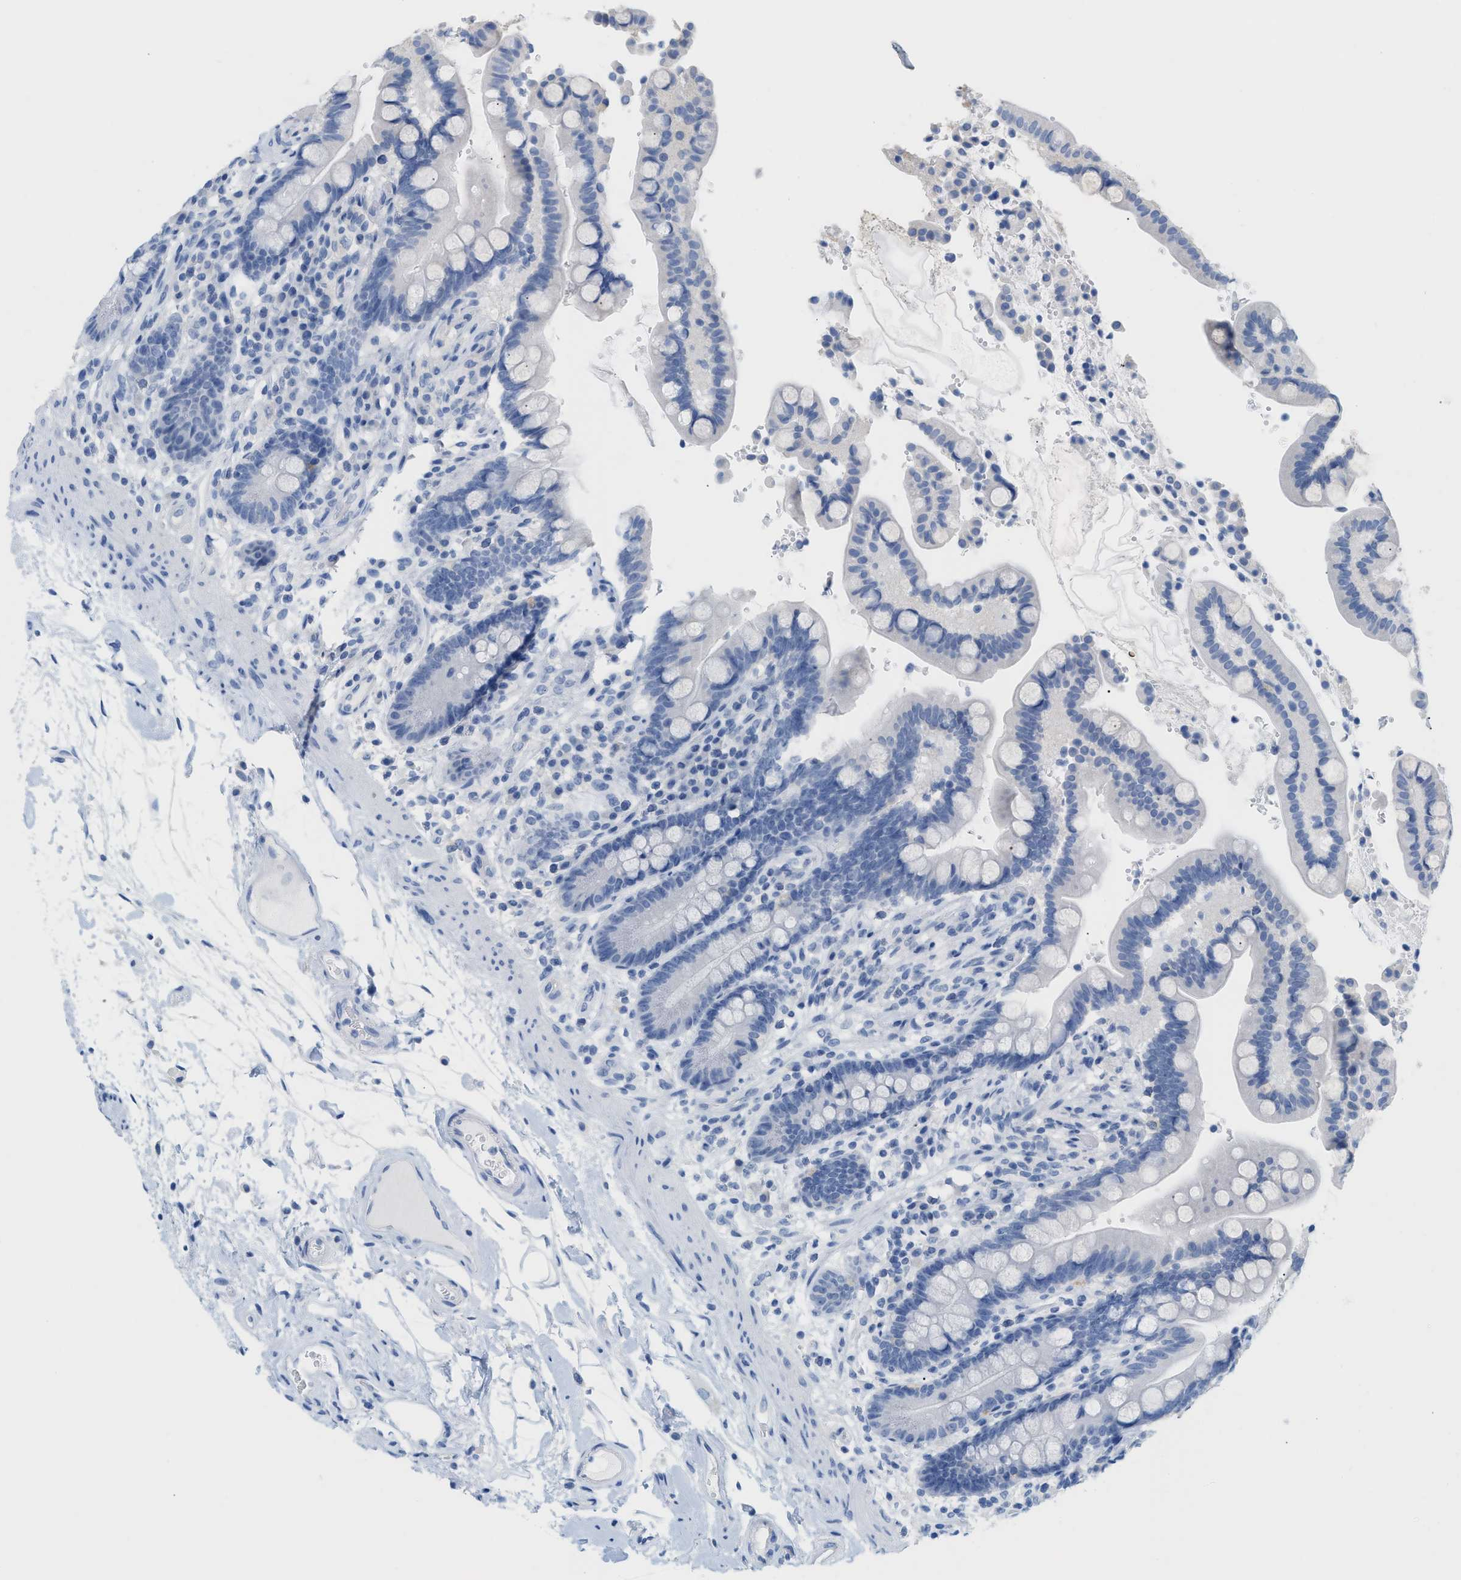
{"staining": {"intensity": "negative", "quantity": "none", "location": "none"}, "tissue": "colon", "cell_type": "Endothelial cells", "image_type": "normal", "snomed": [{"axis": "morphology", "description": "Normal tissue, NOS"}, {"axis": "topography", "description": "Colon"}], "caption": "The image displays no significant staining in endothelial cells of colon.", "gene": "PAPPA", "patient": {"sex": "male", "age": 73}}